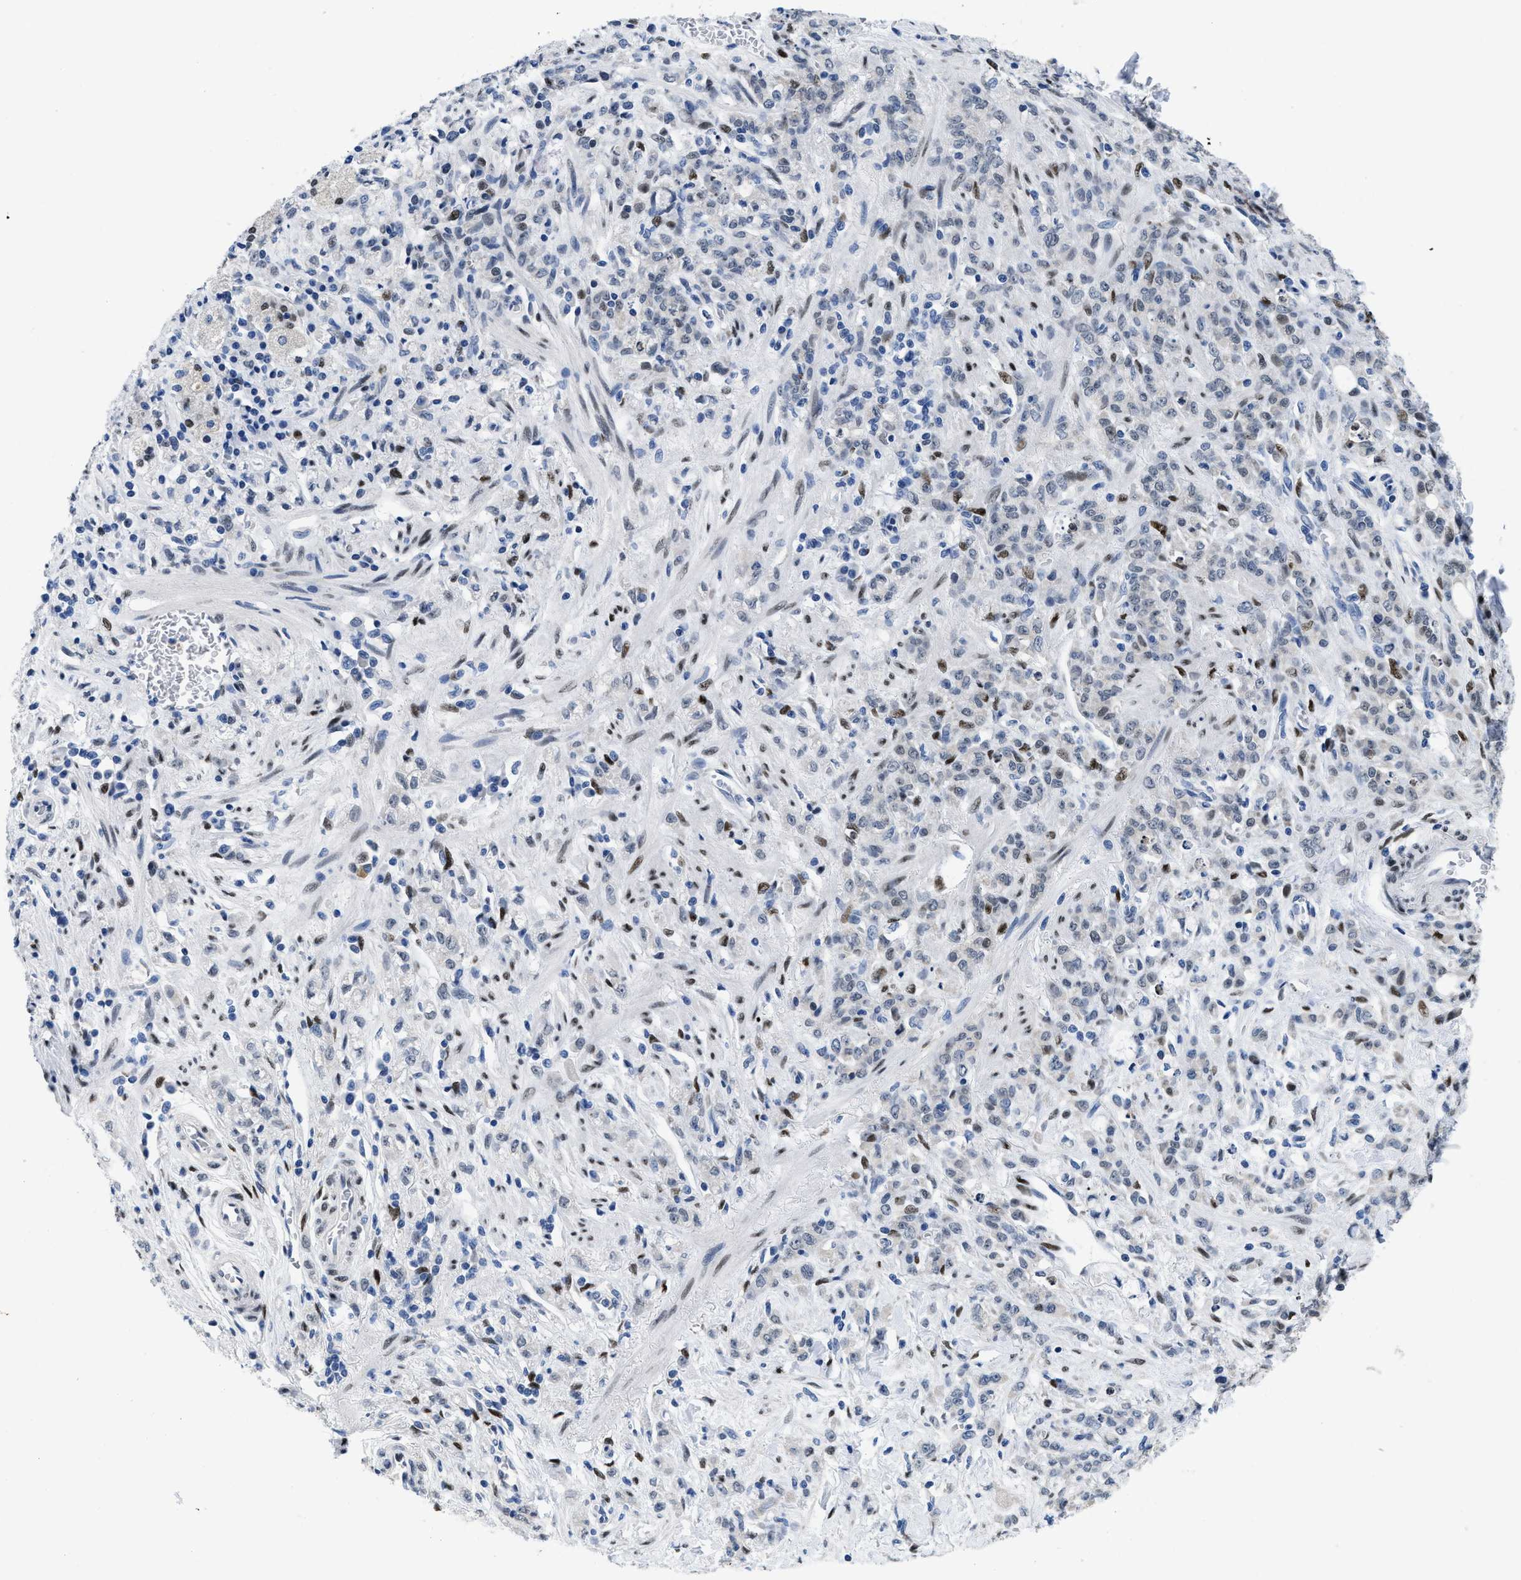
{"staining": {"intensity": "moderate", "quantity": "<25%", "location": "cytoplasmic/membranous"}, "tissue": "stomach cancer", "cell_type": "Tumor cells", "image_type": "cancer", "snomed": [{"axis": "morphology", "description": "Normal tissue, NOS"}, {"axis": "morphology", "description": "Adenocarcinoma, NOS"}, {"axis": "topography", "description": "Stomach"}], "caption": "This is a photomicrograph of IHC staining of stomach cancer (adenocarcinoma), which shows moderate expression in the cytoplasmic/membranous of tumor cells.", "gene": "NFIX", "patient": {"sex": "male", "age": 82}}